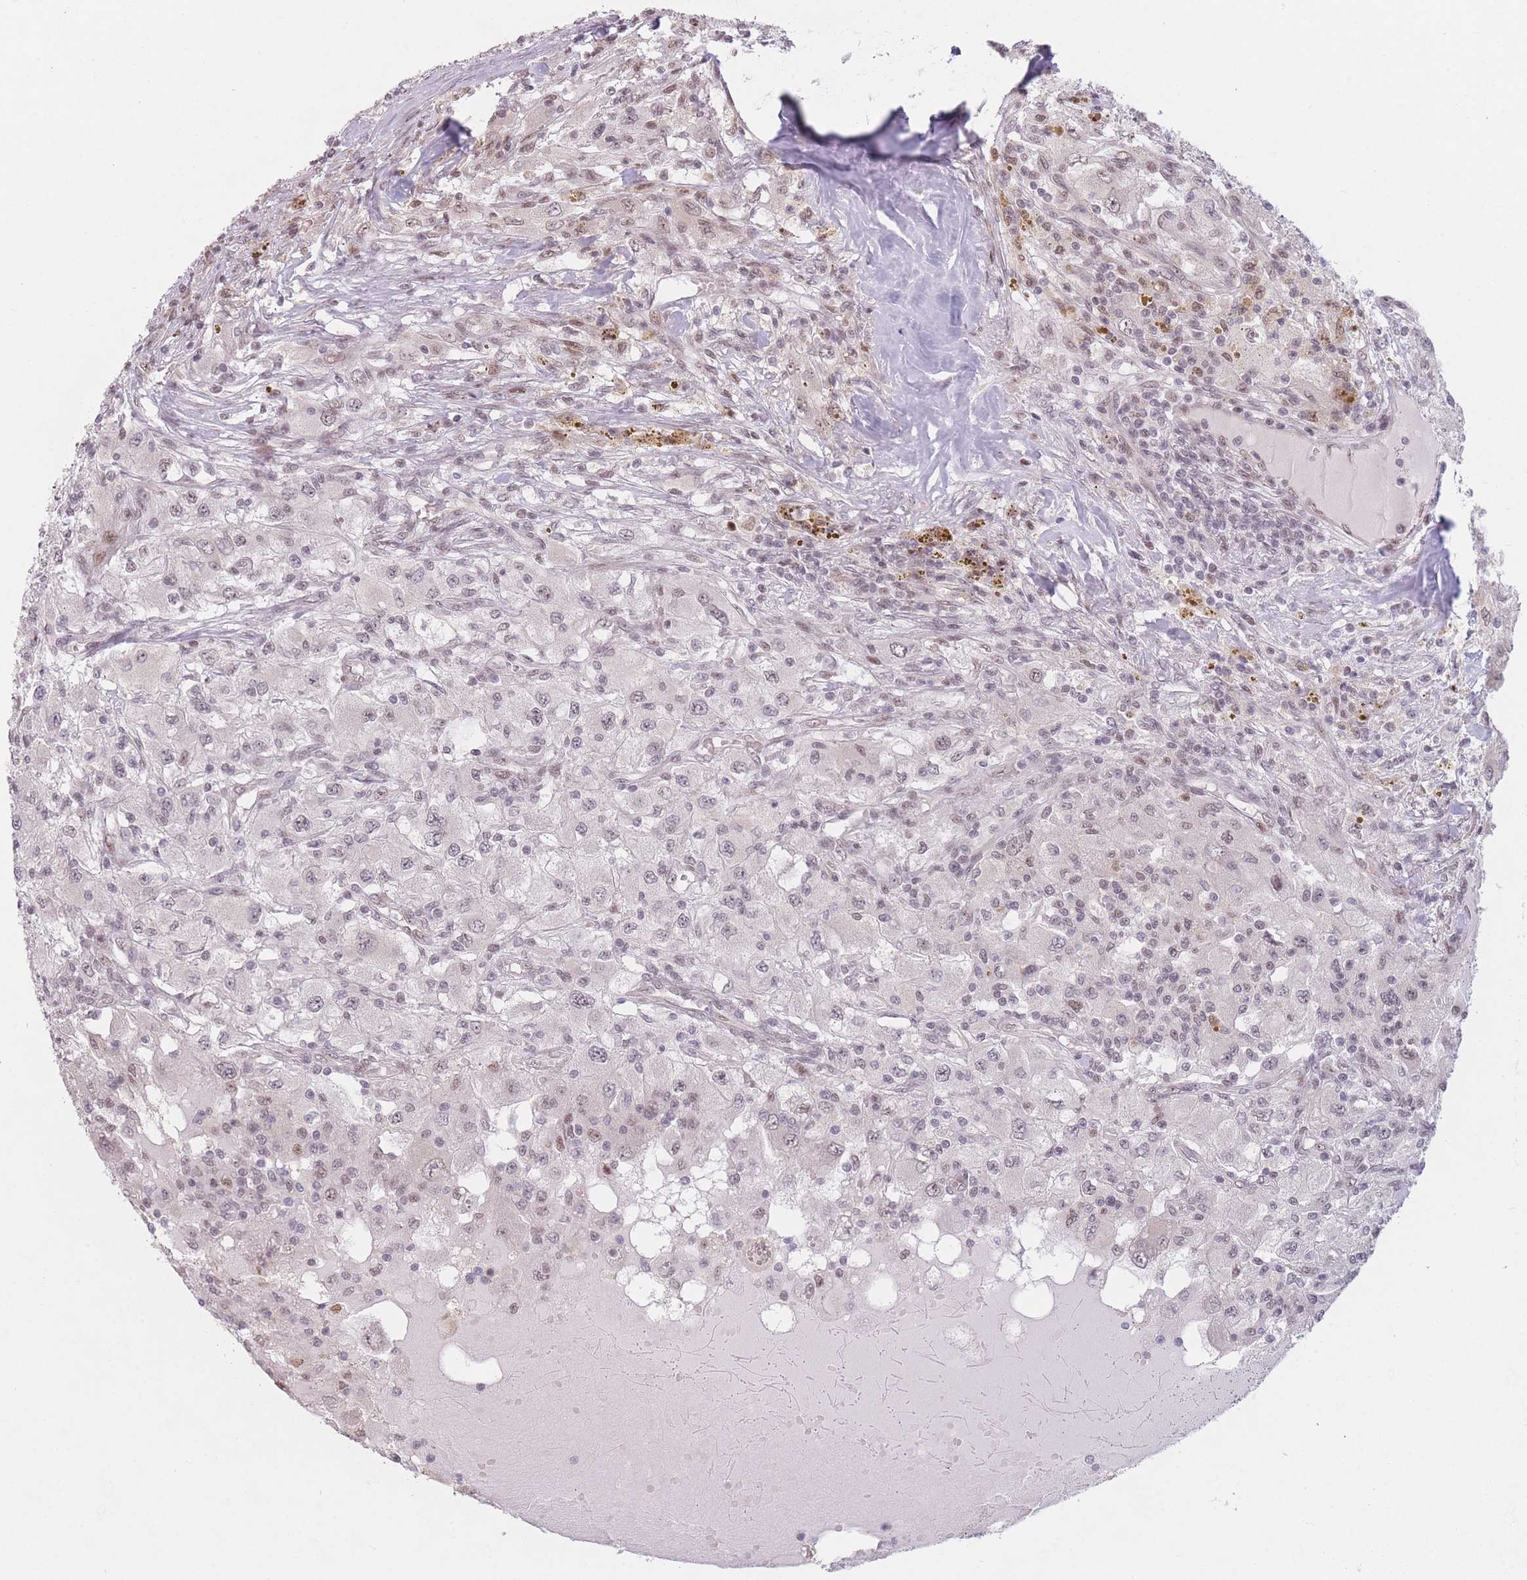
{"staining": {"intensity": "weak", "quantity": "<25%", "location": "nuclear"}, "tissue": "renal cancer", "cell_type": "Tumor cells", "image_type": "cancer", "snomed": [{"axis": "morphology", "description": "Adenocarcinoma, NOS"}, {"axis": "topography", "description": "Kidney"}], "caption": "DAB (3,3'-diaminobenzidine) immunohistochemical staining of renal adenocarcinoma exhibits no significant expression in tumor cells. The staining was performed using DAB to visualize the protein expression in brown, while the nuclei were stained in blue with hematoxylin (Magnification: 20x).", "gene": "SUPT6H", "patient": {"sex": "female", "age": 67}}